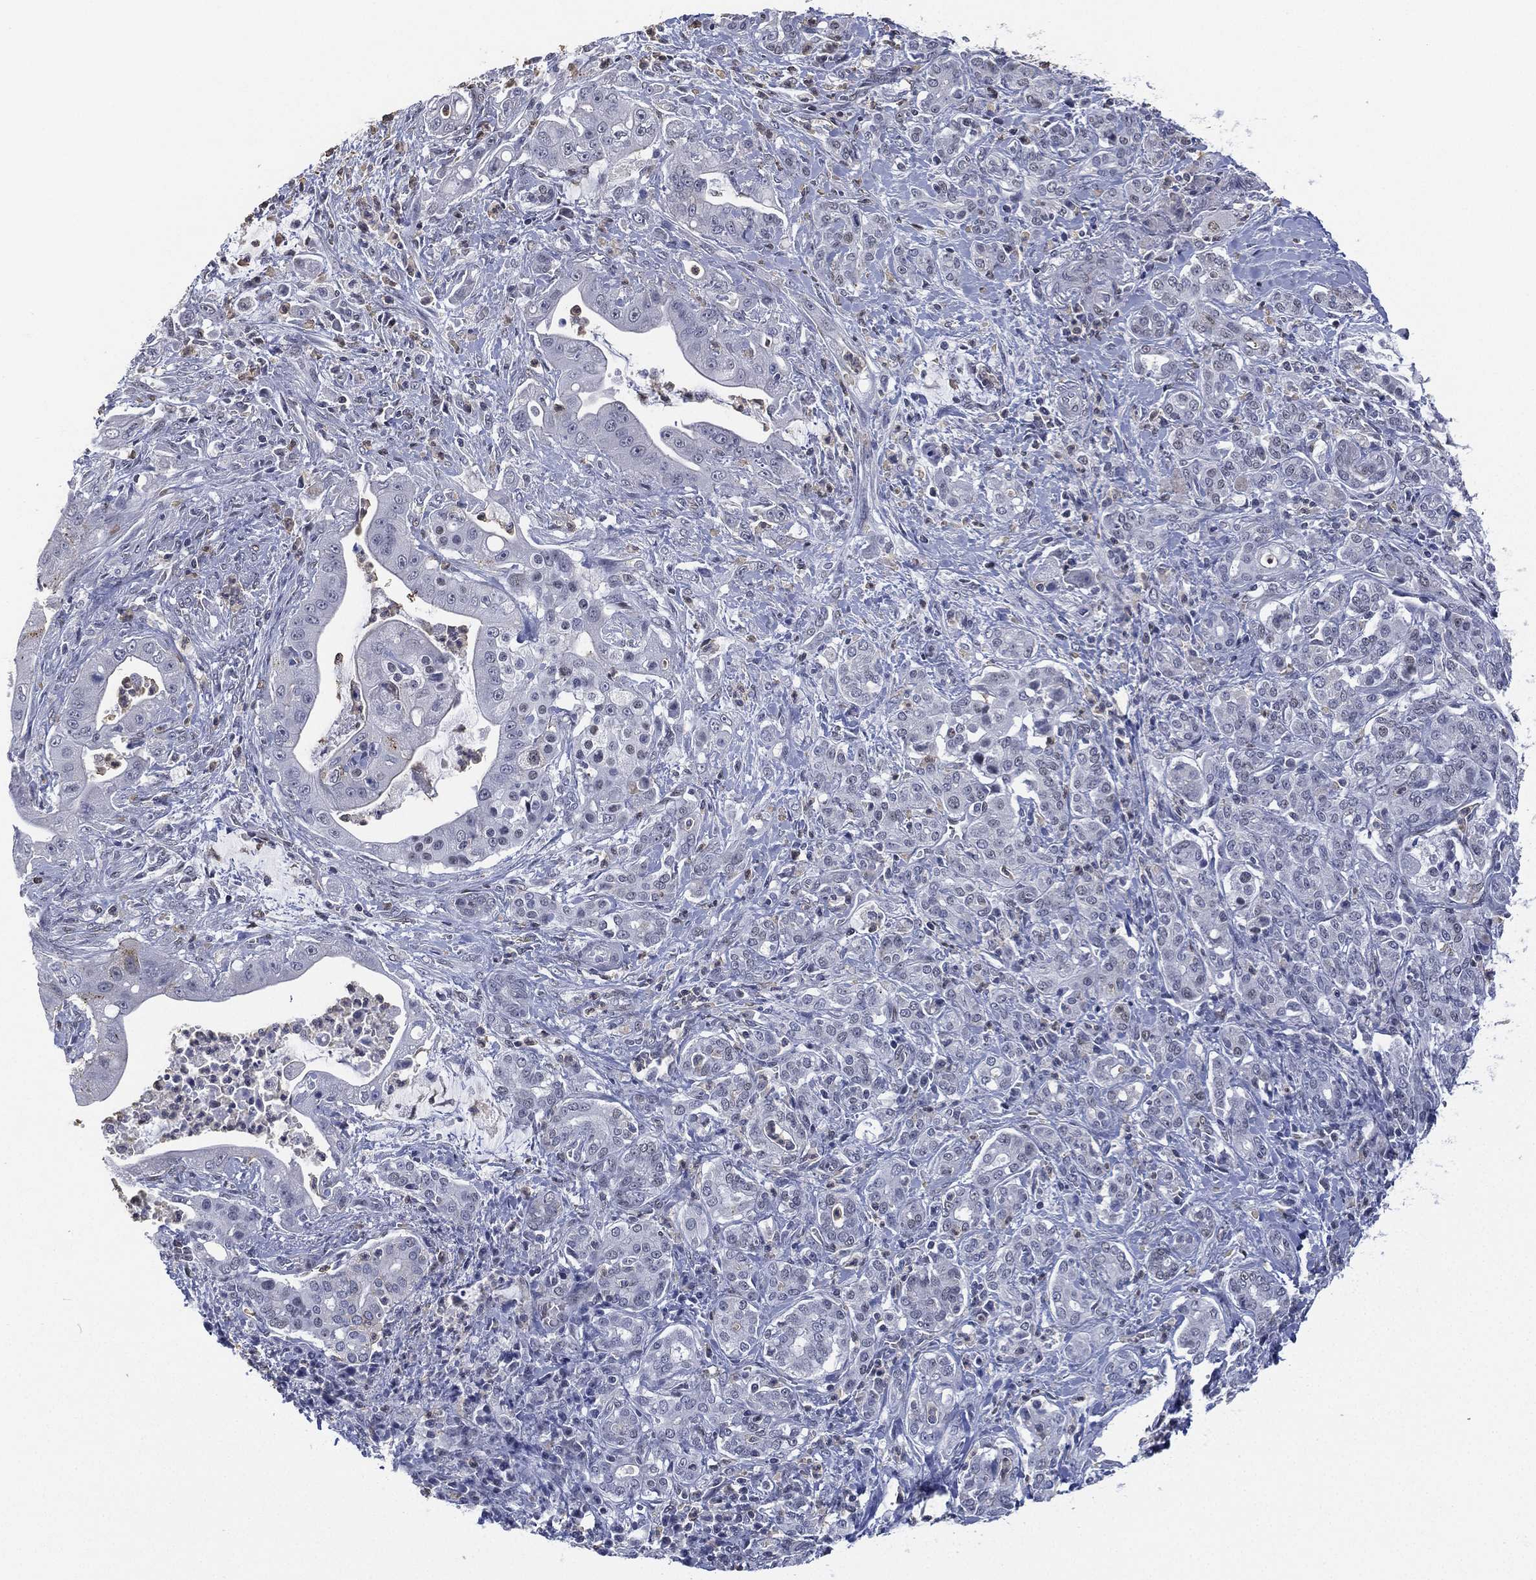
{"staining": {"intensity": "negative", "quantity": "none", "location": "none"}, "tissue": "pancreatic cancer", "cell_type": "Tumor cells", "image_type": "cancer", "snomed": [{"axis": "morphology", "description": "Normal tissue, NOS"}, {"axis": "morphology", "description": "Inflammation, NOS"}, {"axis": "morphology", "description": "Adenocarcinoma, NOS"}, {"axis": "topography", "description": "Pancreas"}], "caption": "An immunohistochemistry (IHC) image of pancreatic cancer (adenocarcinoma) is shown. There is no staining in tumor cells of pancreatic cancer (adenocarcinoma).", "gene": "ZNF711", "patient": {"sex": "male", "age": 57}}